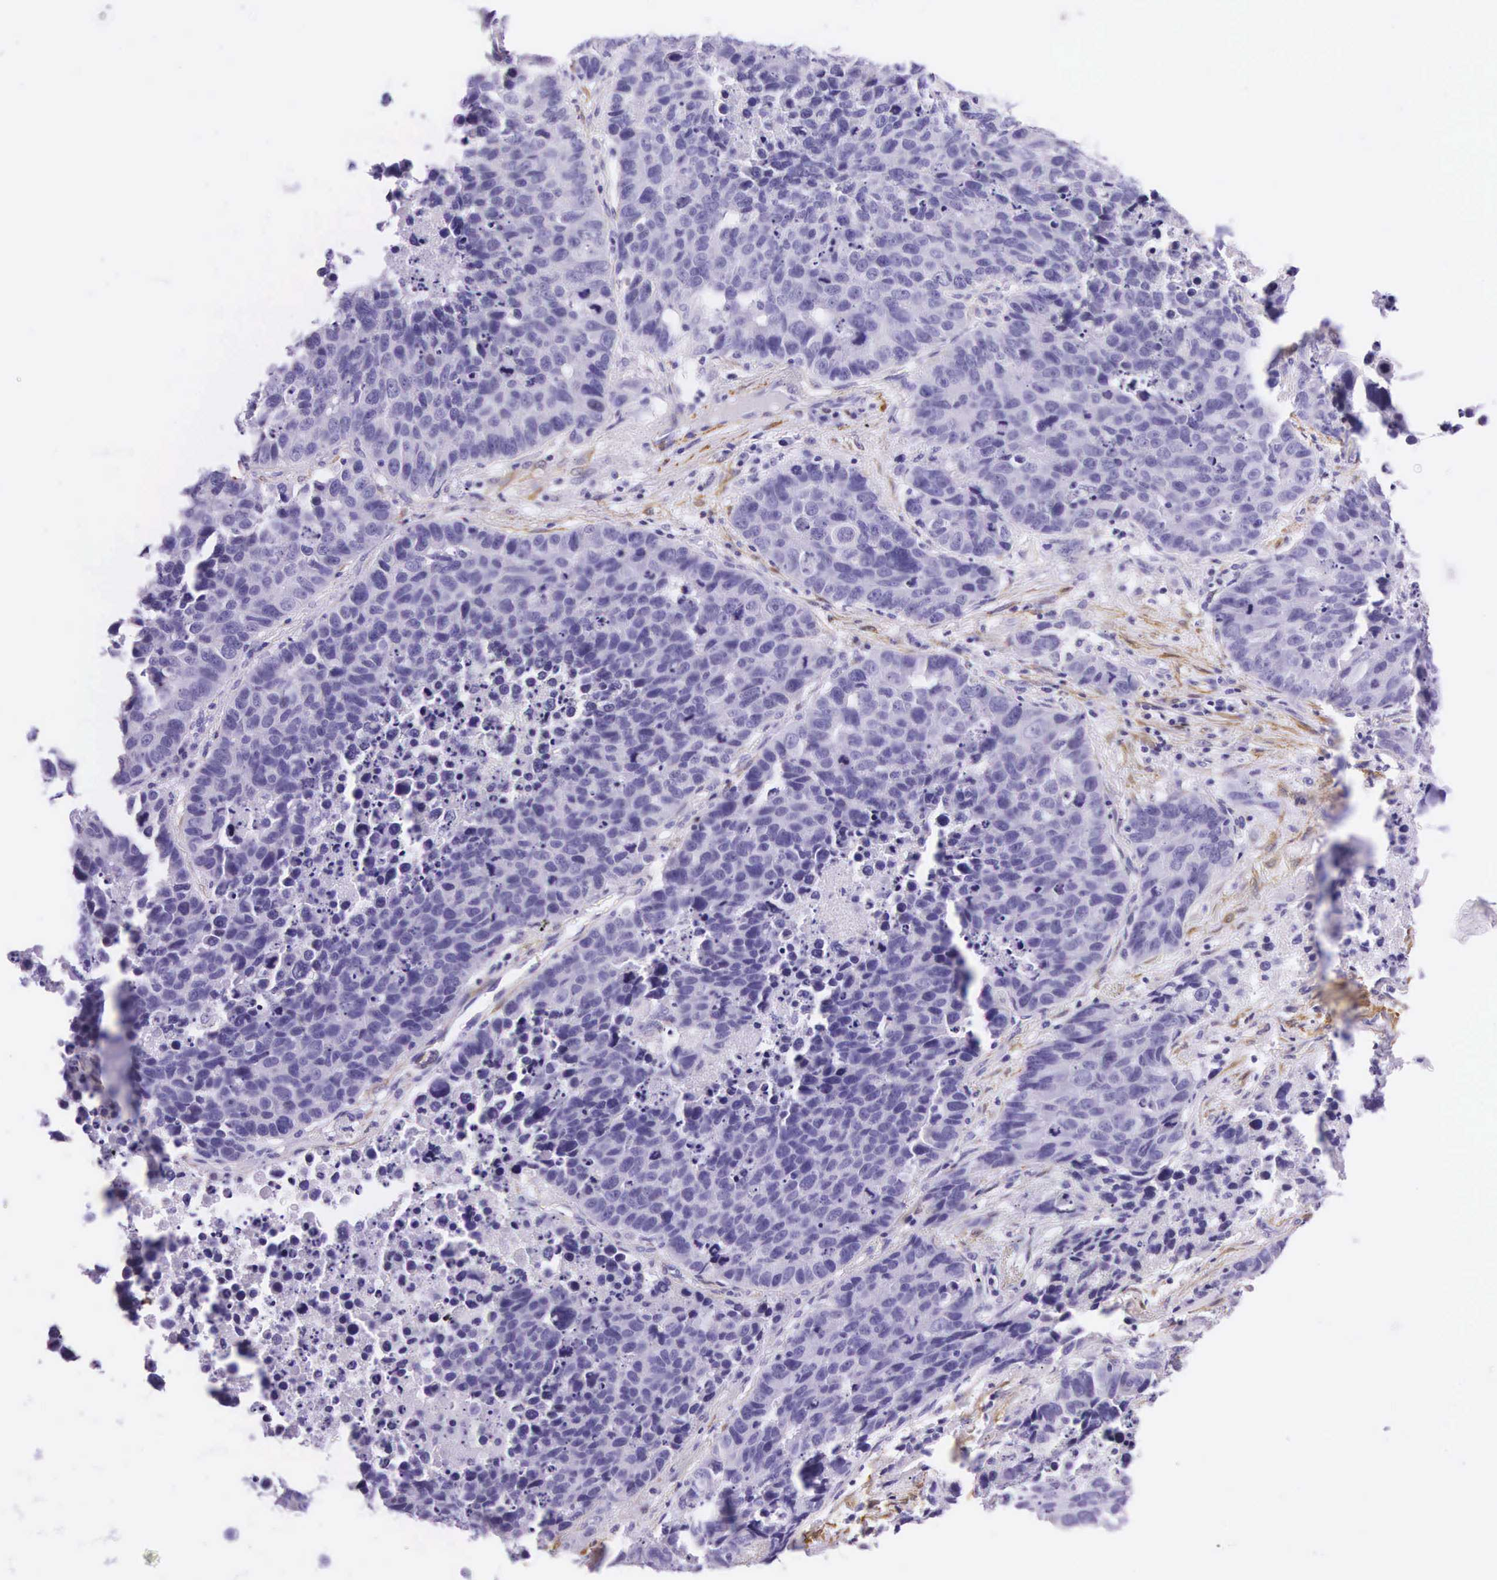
{"staining": {"intensity": "negative", "quantity": "none", "location": "none"}, "tissue": "lung cancer", "cell_type": "Tumor cells", "image_type": "cancer", "snomed": [{"axis": "morphology", "description": "Carcinoid, malignant, NOS"}, {"axis": "topography", "description": "Lung"}], "caption": "Tumor cells are negative for brown protein staining in lung malignant carcinoid.", "gene": "CNN1", "patient": {"sex": "male", "age": 60}}